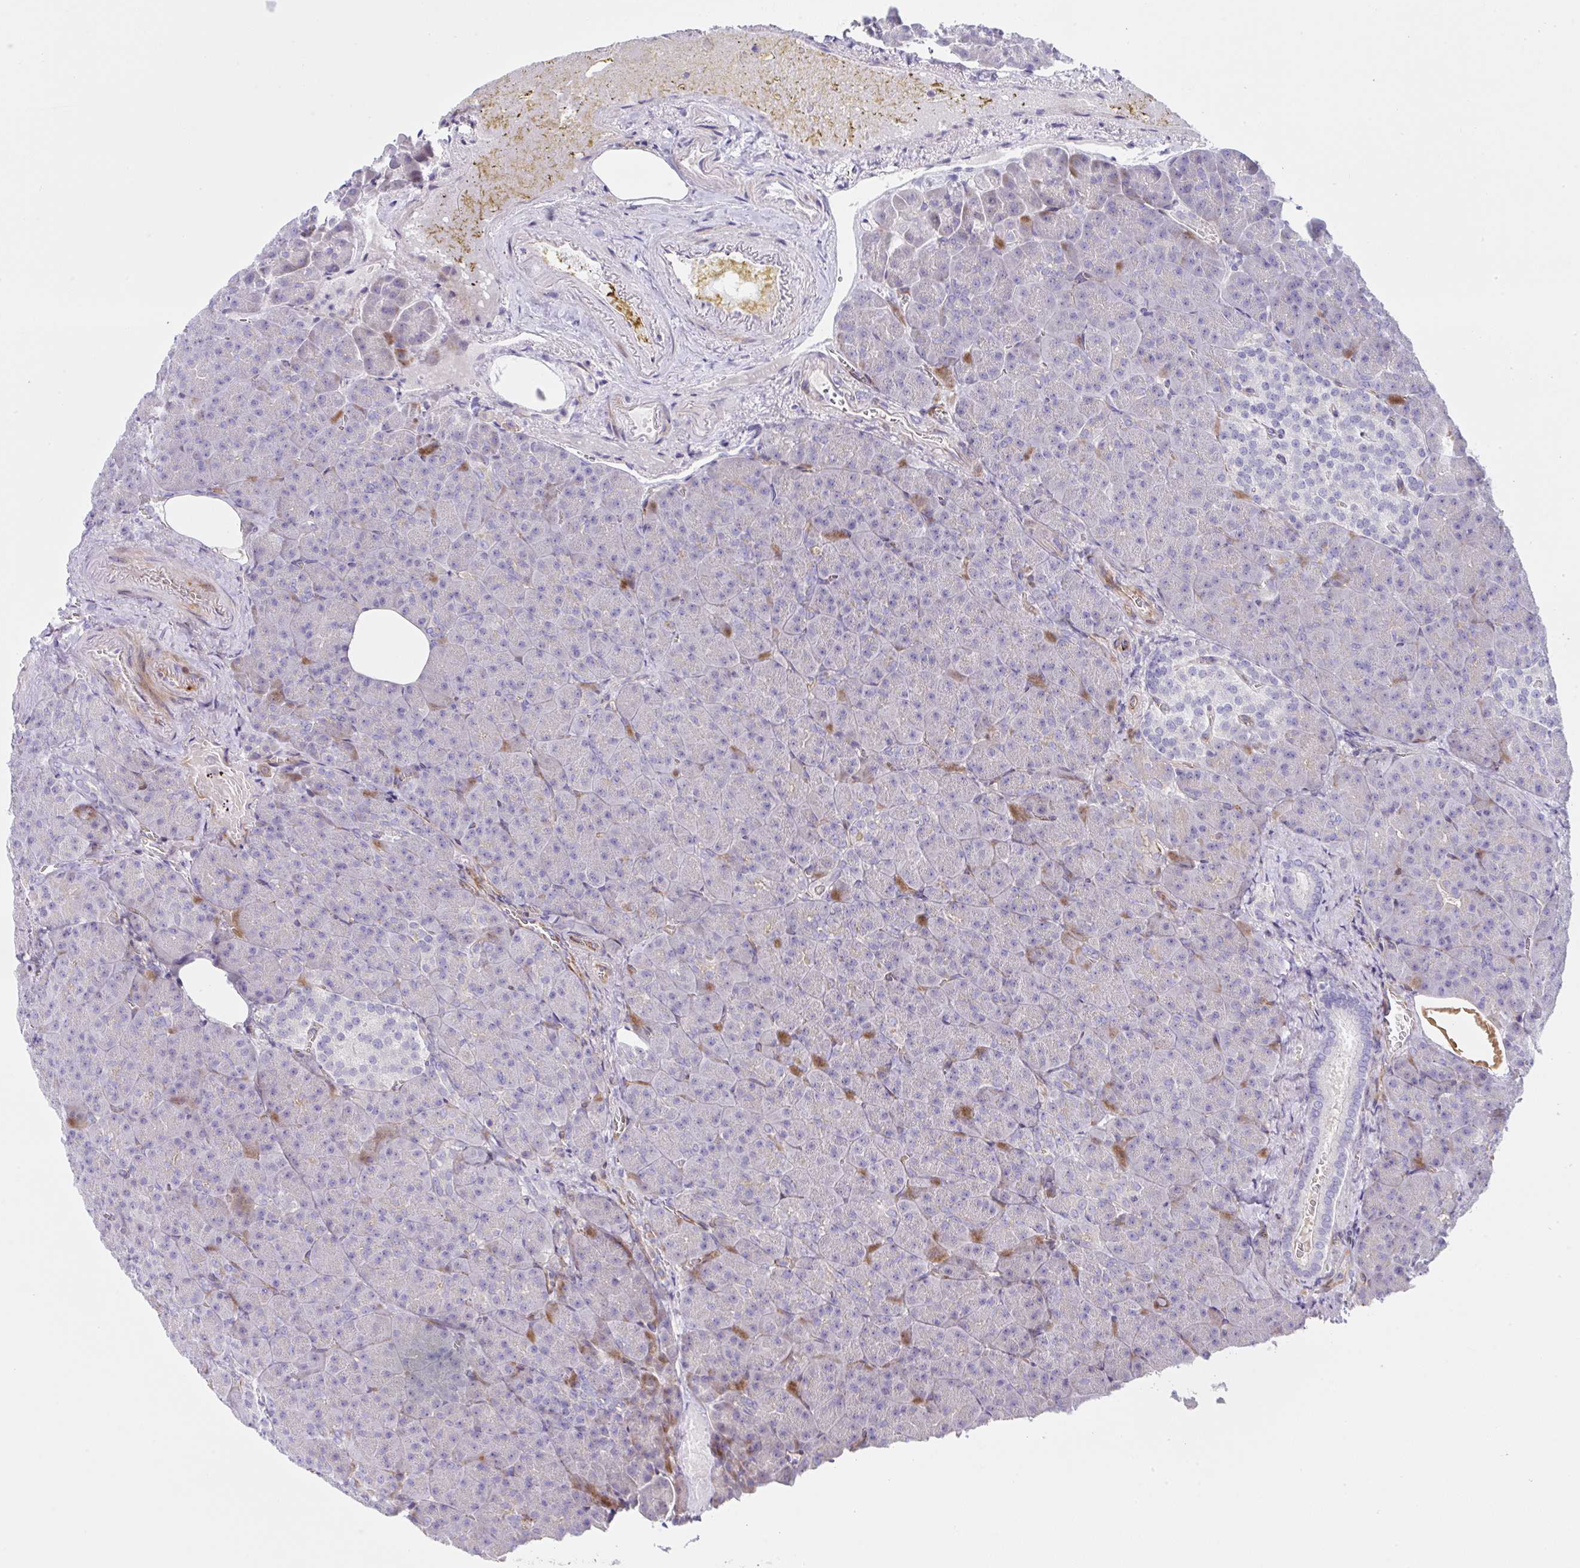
{"staining": {"intensity": "moderate", "quantity": "<25%", "location": "cytoplasmic/membranous"}, "tissue": "pancreas", "cell_type": "Exocrine glandular cells", "image_type": "normal", "snomed": [{"axis": "morphology", "description": "Normal tissue, NOS"}, {"axis": "topography", "description": "Pancreas"}], "caption": "IHC micrograph of benign pancreas stained for a protein (brown), which displays low levels of moderate cytoplasmic/membranous positivity in approximately <25% of exocrine glandular cells.", "gene": "ZNF713", "patient": {"sex": "female", "age": 74}}